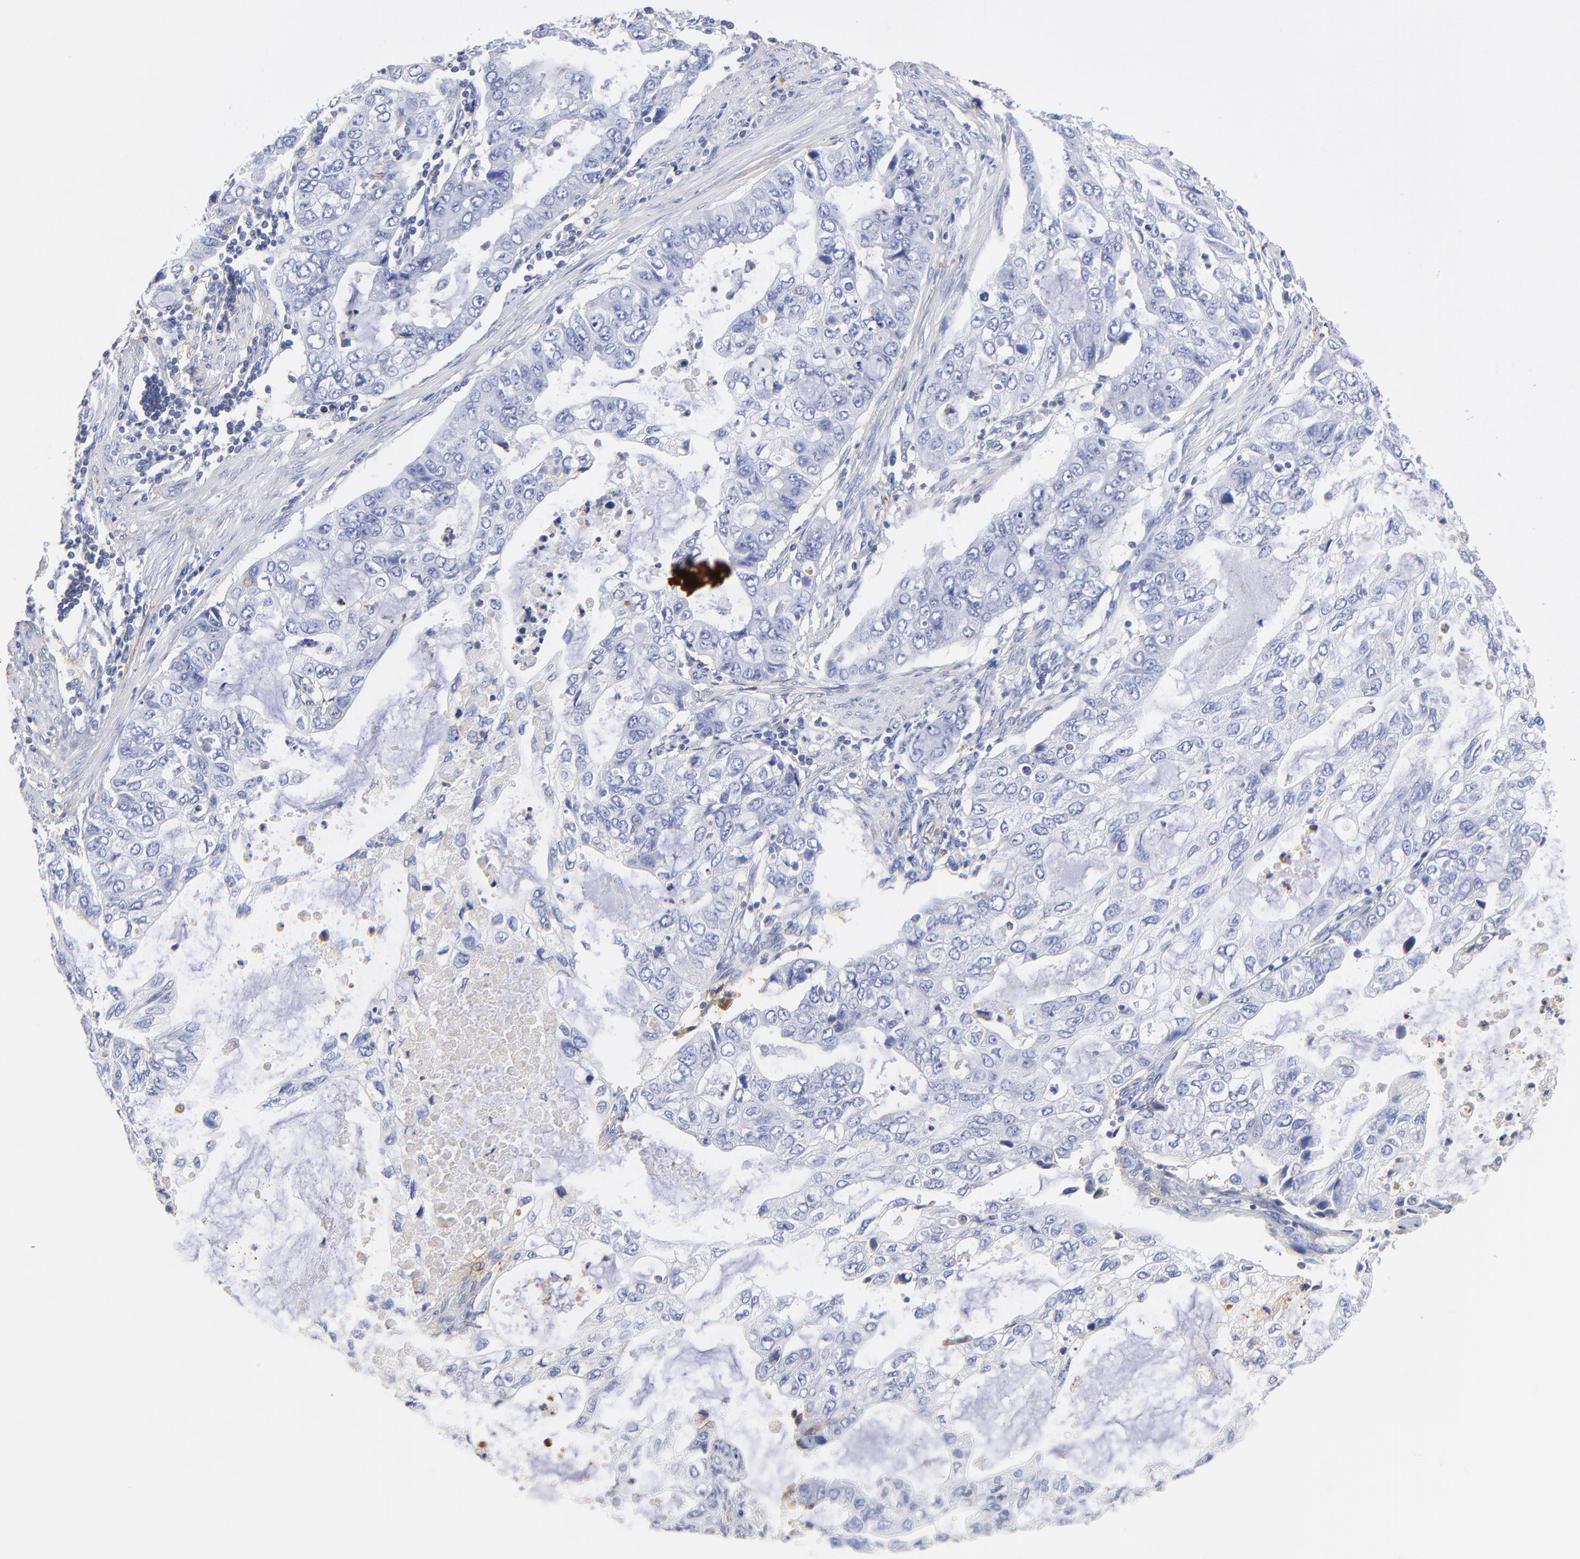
{"staining": {"intensity": "negative", "quantity": "none", "location": "none"}, "tissue": "stomach cancer", "cell_type": "Tumor cells", "image_type": "cancer", "snomed": [{"axis": "morphology", "description": "Adenocarcinoma, NOS"}, {"axis": "topography", "description": "Stomach, upper"}], "caption": "Immunohistochemistry of stomach cancer (adenocarcinoma) demonstrates no expression in tumor cells.", "gene": "MDGA2", "patient": {"sex": "female", "age": 52}}